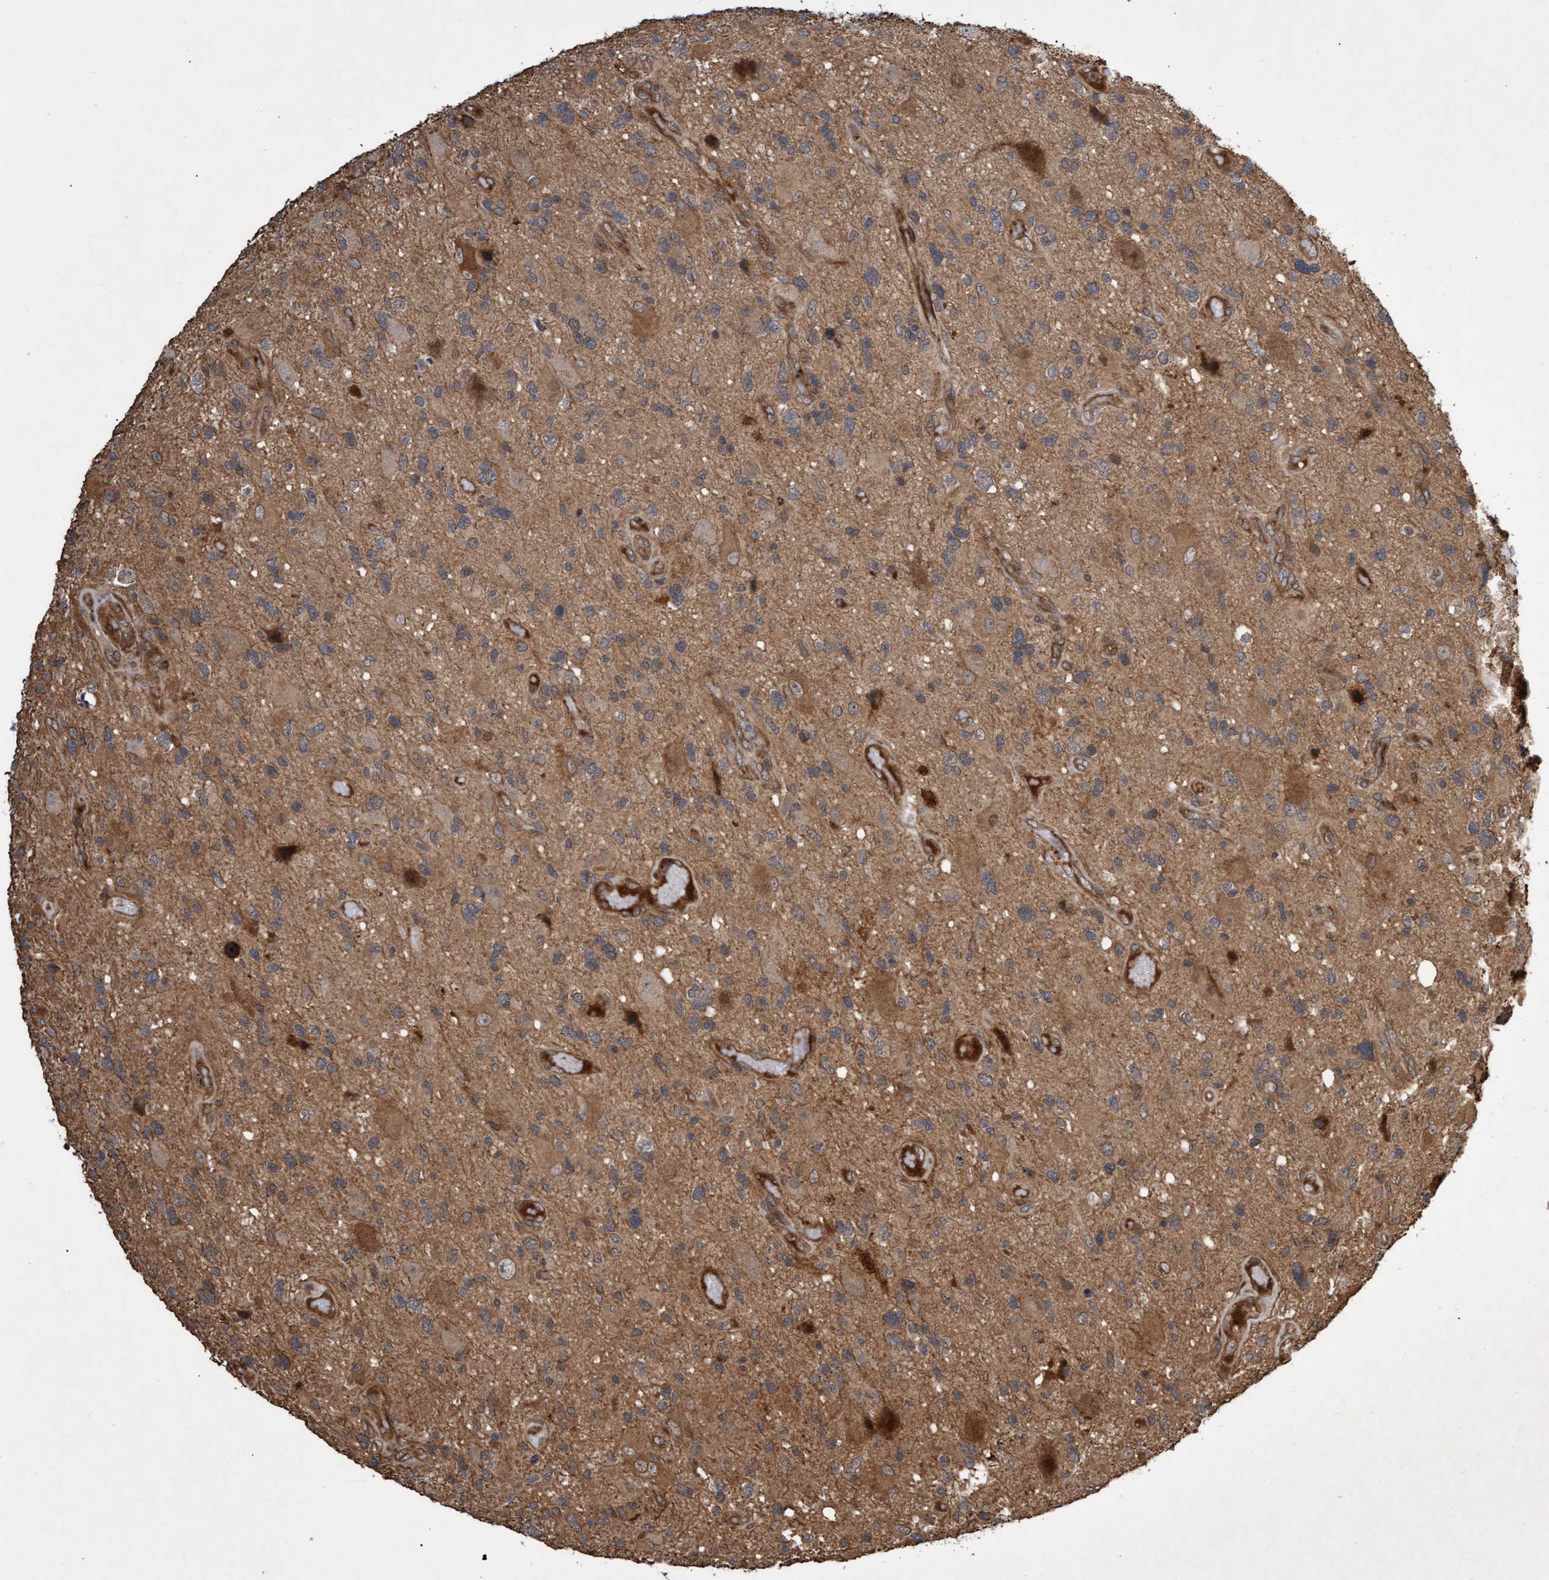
{"staining": {"intensity": "moderate", "quantity": ">75%", "location": "cytoplasmic/membranous"}, "tissue": "glioma", "cell_type": "Tumor cells", "image_type": "cancer", "snomed": [{"axis": "morphology", "description": "Glioma, malignant, High grade"}, {"axis": "topography", "description": "Brain"}], "caption": "High-grade glioma (malignant) stained with a brown dye demonstrates moderate cytoplasmic/membranous positive expression in approximately >75% of tumor cells.", "gene": "TNFRSF10B", "patient": {"sex": "male", "age": 33}}